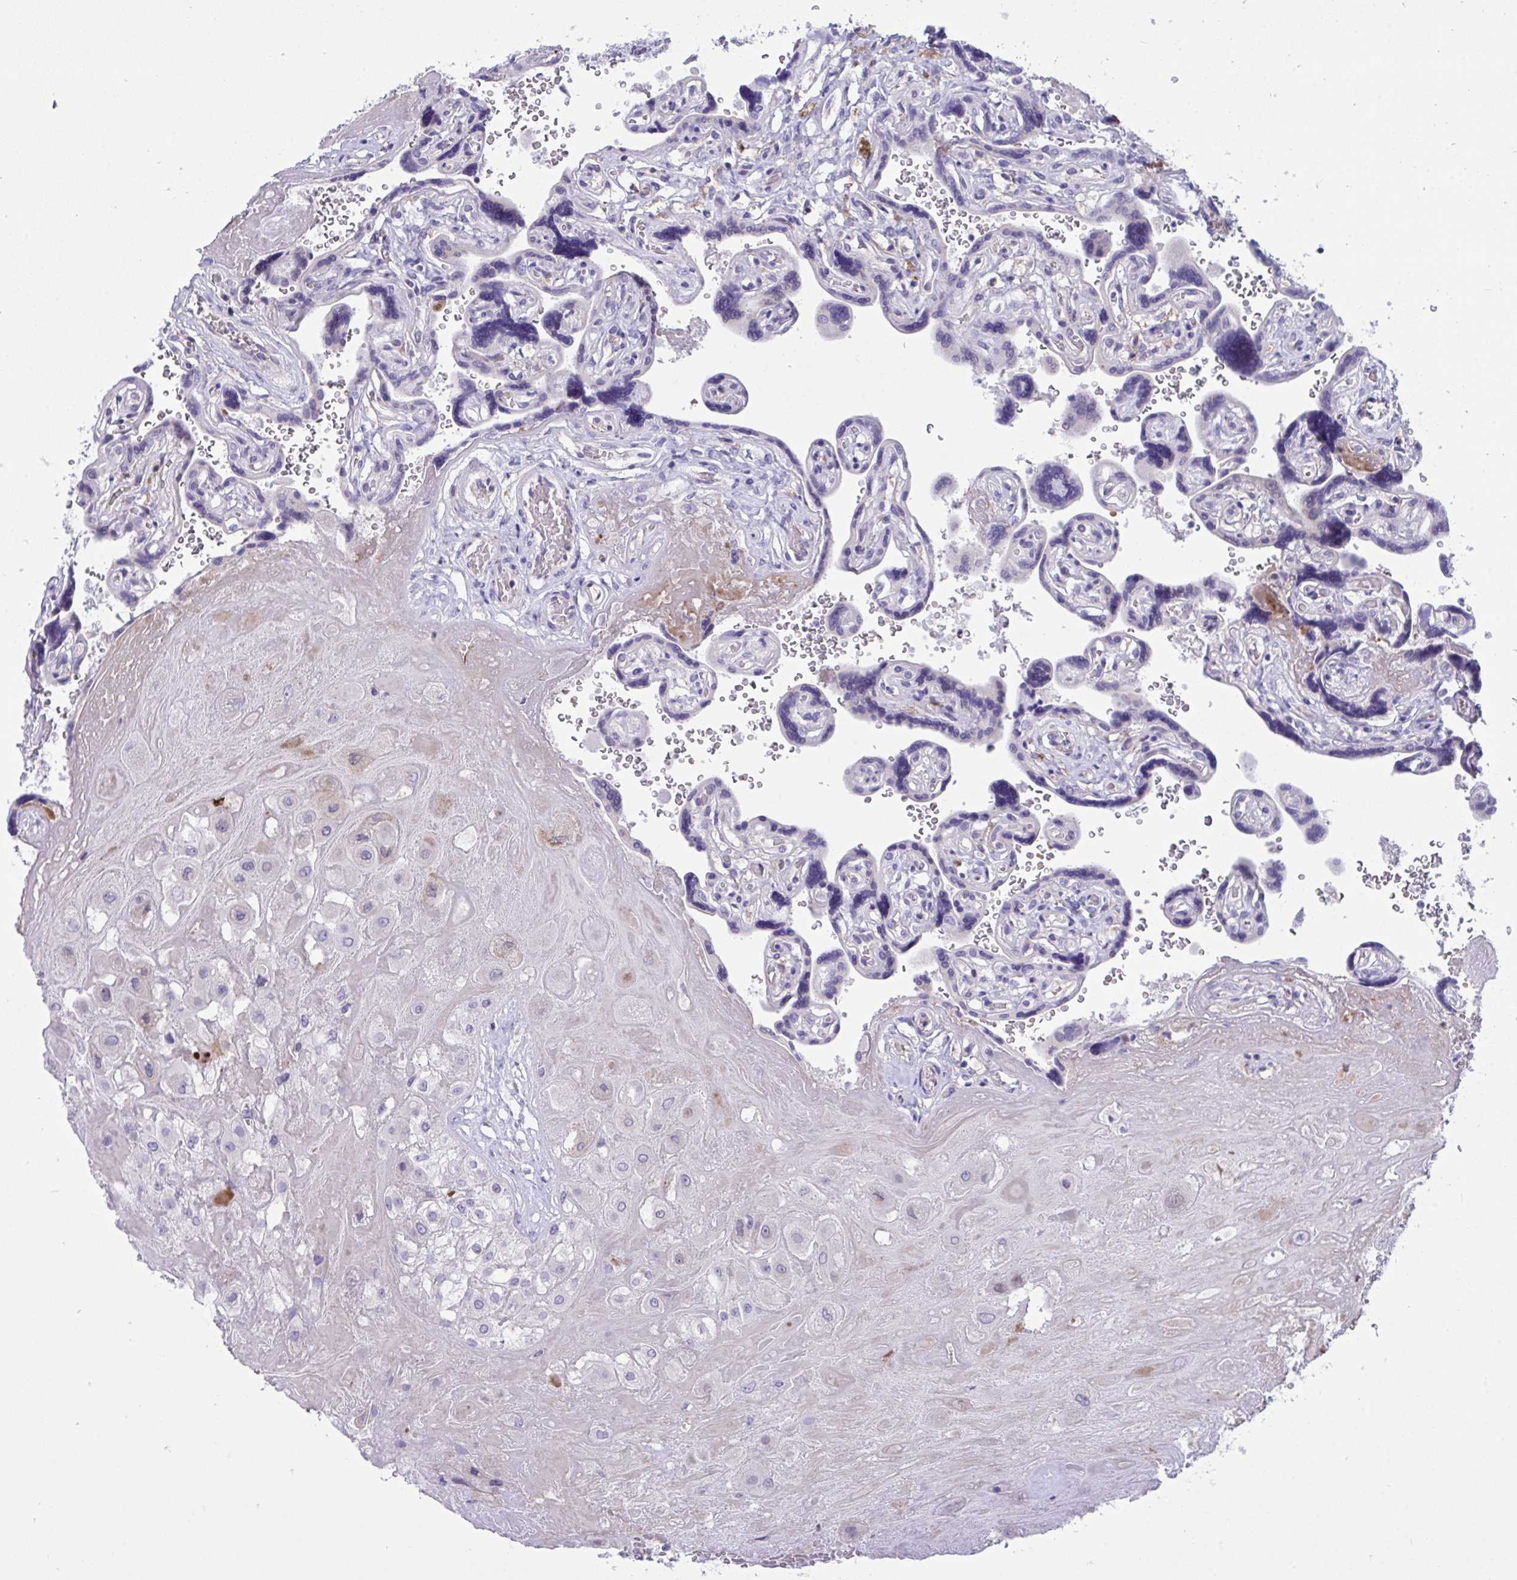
{"staining": {"intensity": "moderate", "quantity": "<25%", "location": "cytoplasmic/membranous"}, "tissue": "placenta", "cell_type": "Decidual cells", "image_type": "normal", "snomed": [{"axis": "morphology", "description": "Normal tissue, NOS"}, {"axis": "topography", "description": "Placenta"}], "caption": "Immunohistochemistry staining of normal placenta, which displays low levels of moderate cytoplasmic/membranous positivity in approximately <25% of decidual cells indicating moderate cytoplasmic/membranous protein staining. The staining was performed using DAB (brown) for protein detection and nuclei were counterstained in hematoxylin (blue).", "gene": "CENPQ", "patient": {"sex": "female", "age": 32}}